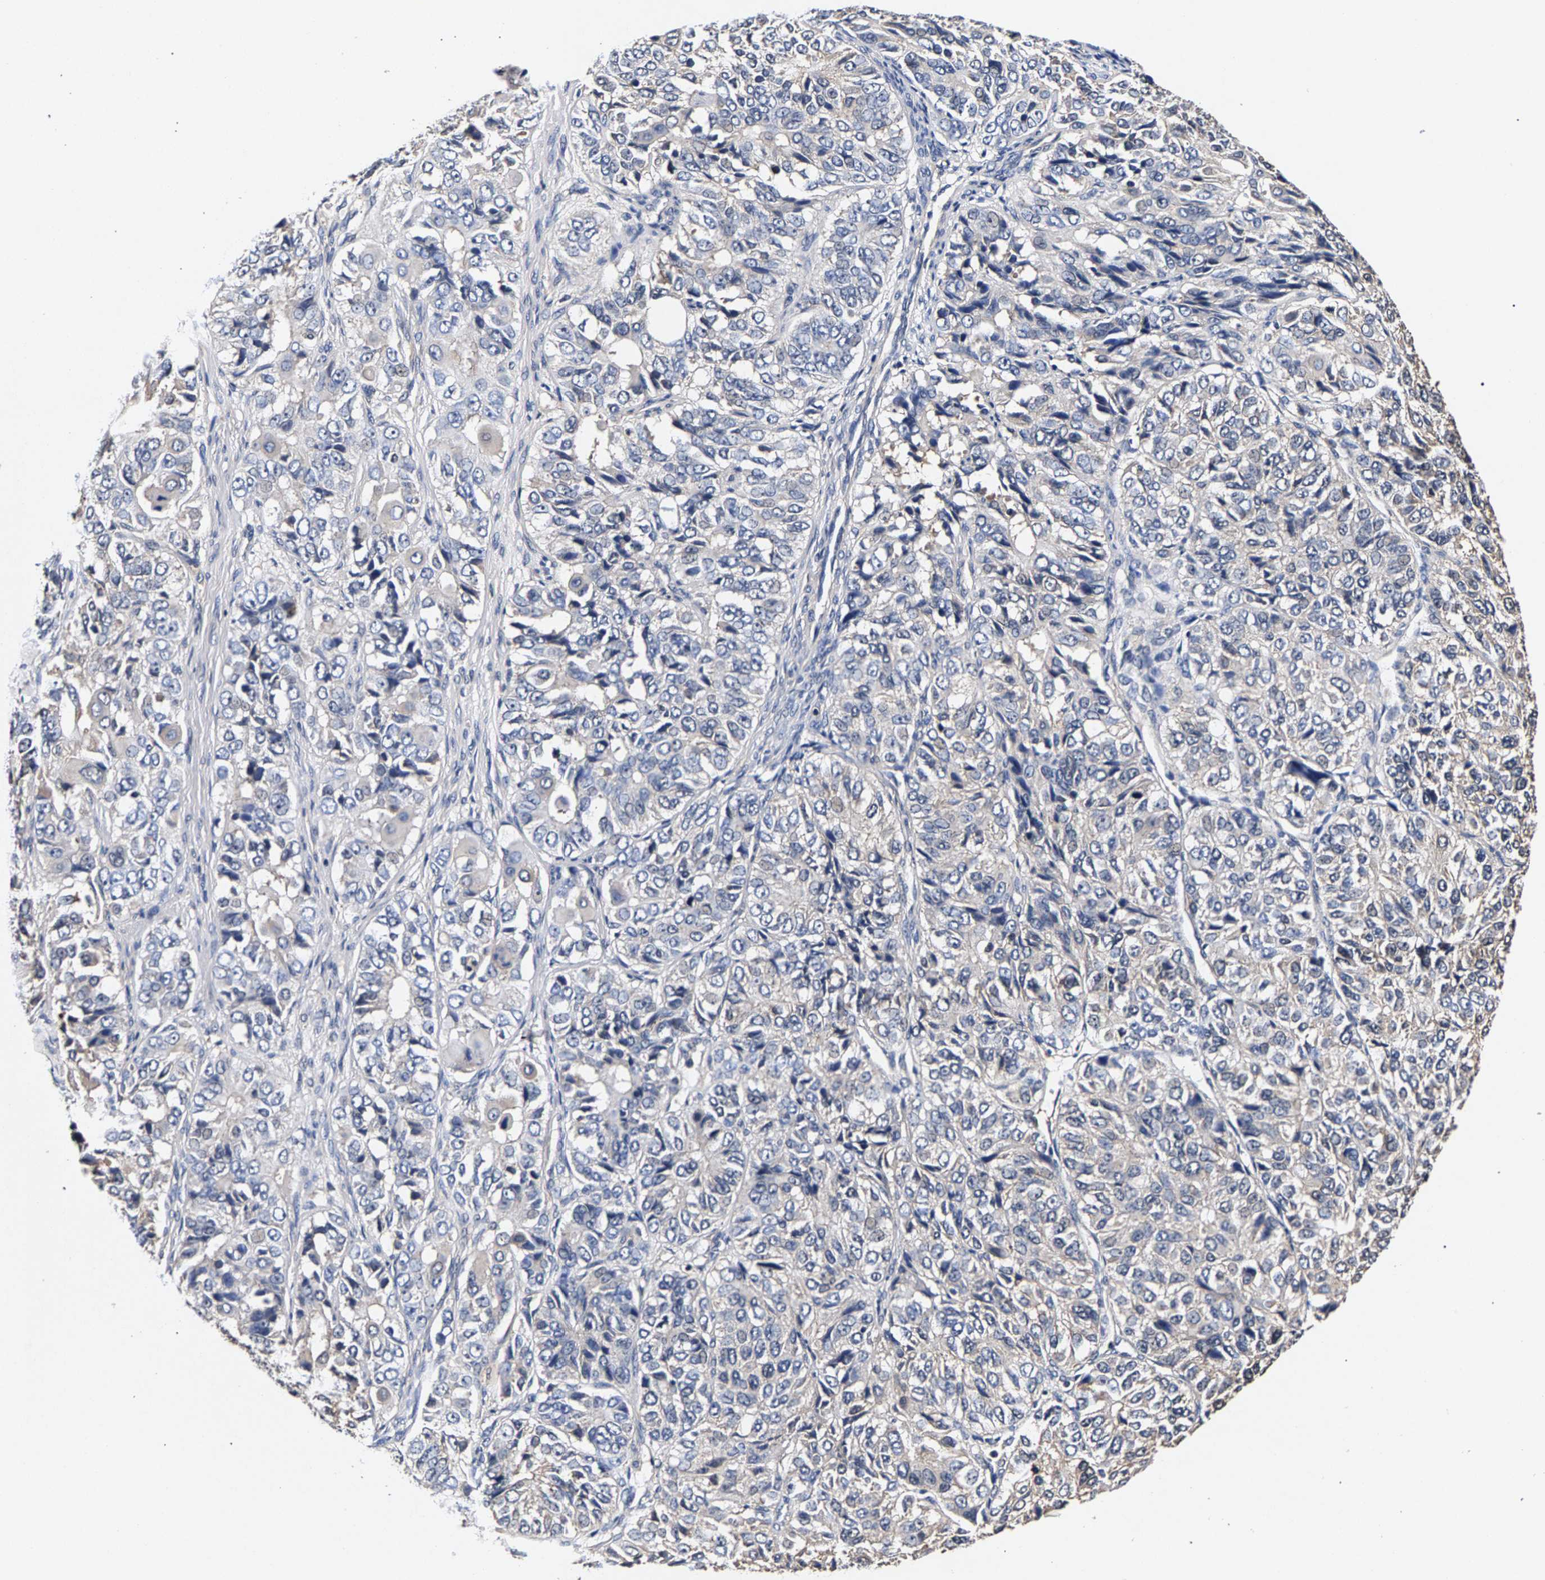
{"staining": {"intensity": "negative", "quantity": "none", "location": "none"}, "tissue": "ovarian cancer", "cell_type": "Tumor cells", "image_type": "cancer", "snomed": [{"axis": "morphology", "description": "Carcinoma, endometroid"}, {"axis": "topography", "description": "Ovary"}], "caption": "Immunohistochemistry (IHC) photomicrograph of neoplastic tissue: human ovarian cancer stained with DAB (3,3'-diaminobenzidine) exhibits no significant protein positivity in tumor cells.", "gene": "MARCHF7", "patient": {"sex": "female", "age": 51}}